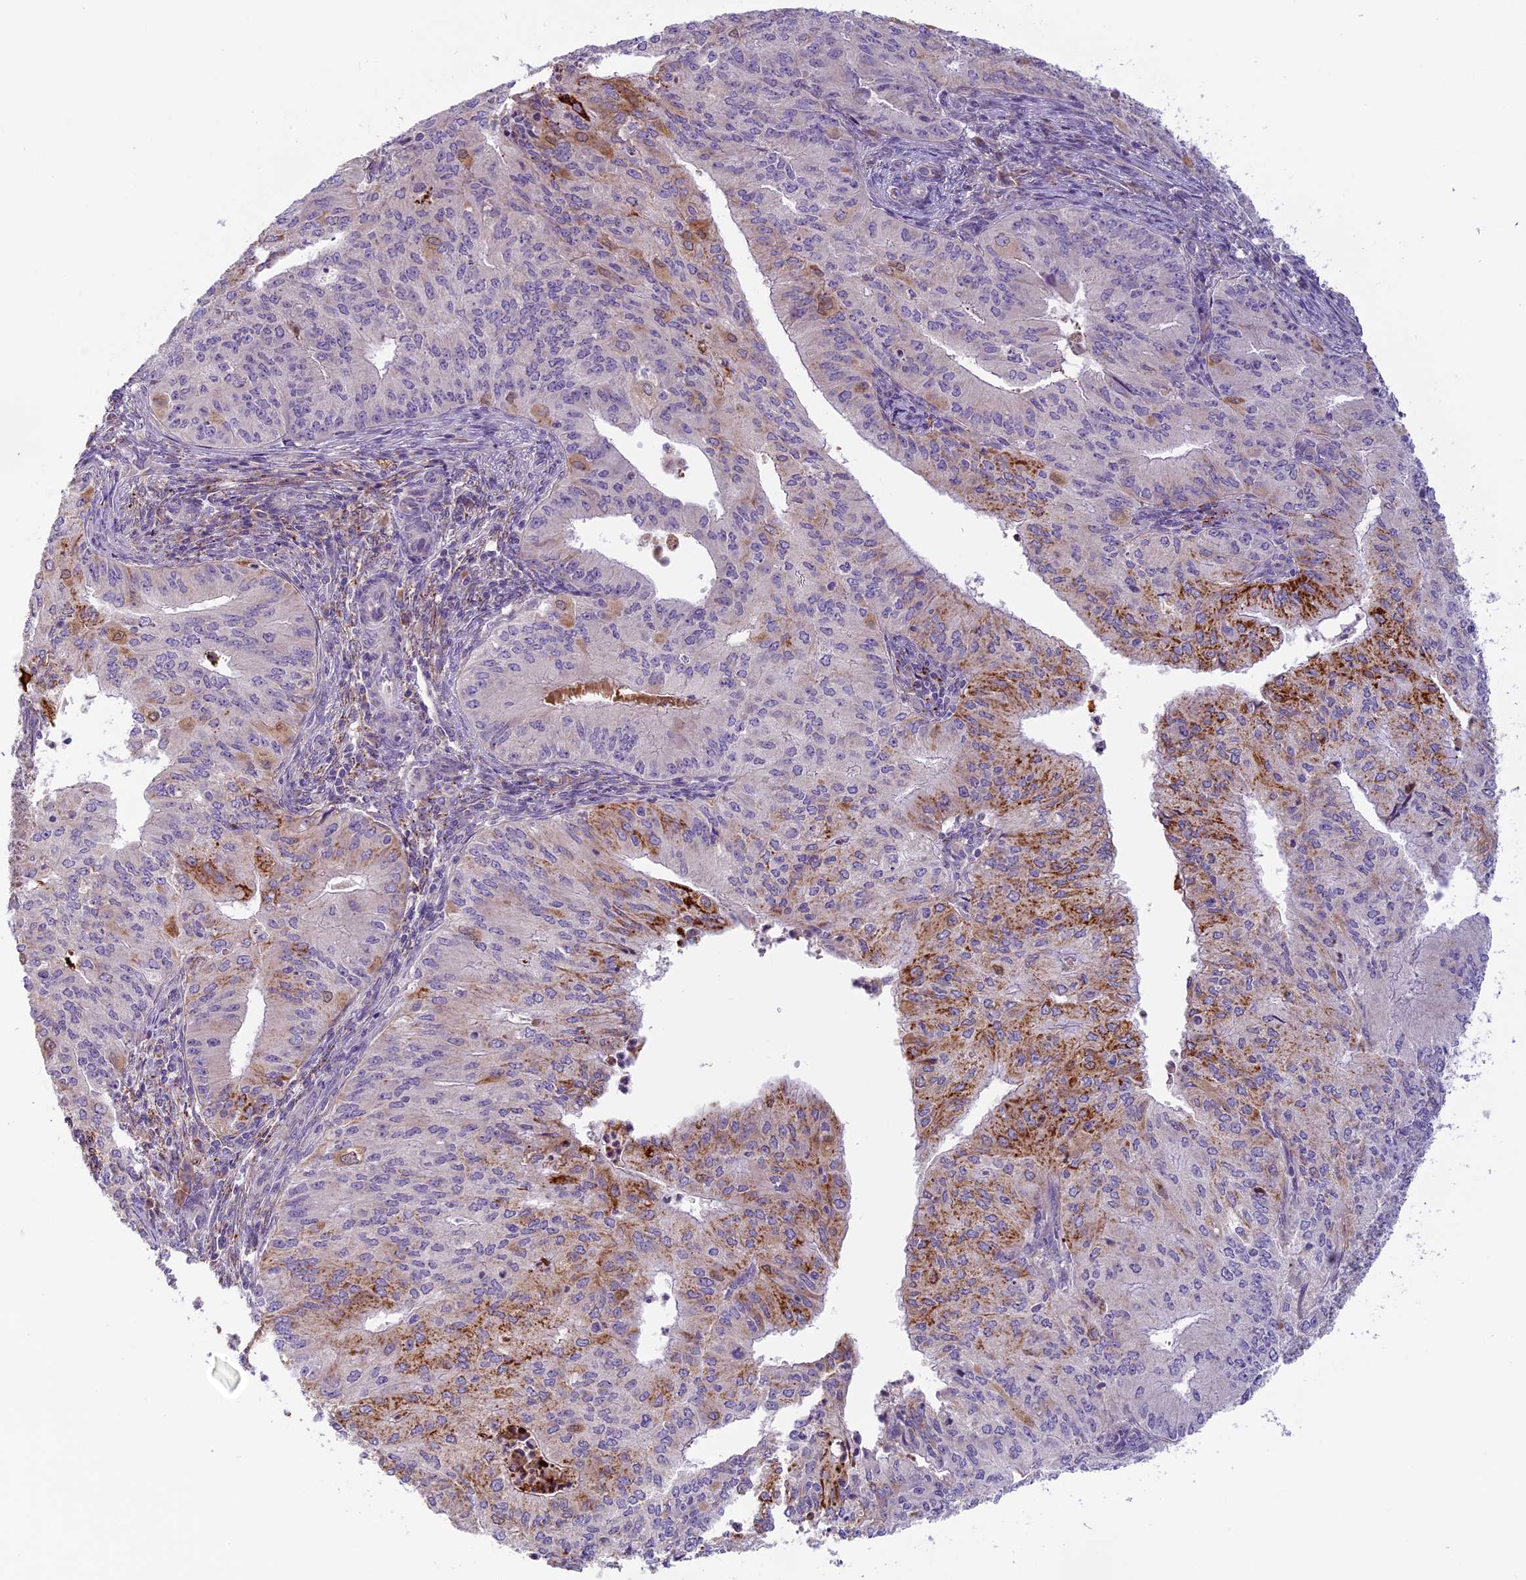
{"staining": {"intensity": "moderate", "quantity": "<25%", "location": "cytoplasmic/membranous"}, "tissue": "endometrial cancer", "cell_type": "Tumor cells", "image_type": "cancer", "snomed": [{"axis": "morphology", "description": "Adenocarcinoma, NOS"}, {"axis": "topography", "description": "Endometrium"}], "caption": "This image shows immunohistochemistry (IHC) staining of endometrial cancer, with low moderate cytoplasmic/membranous expression in approximately <25% of tumor cells.", "gene": "SEMA7A", "patient": {"sex": "female", "age": 50}}